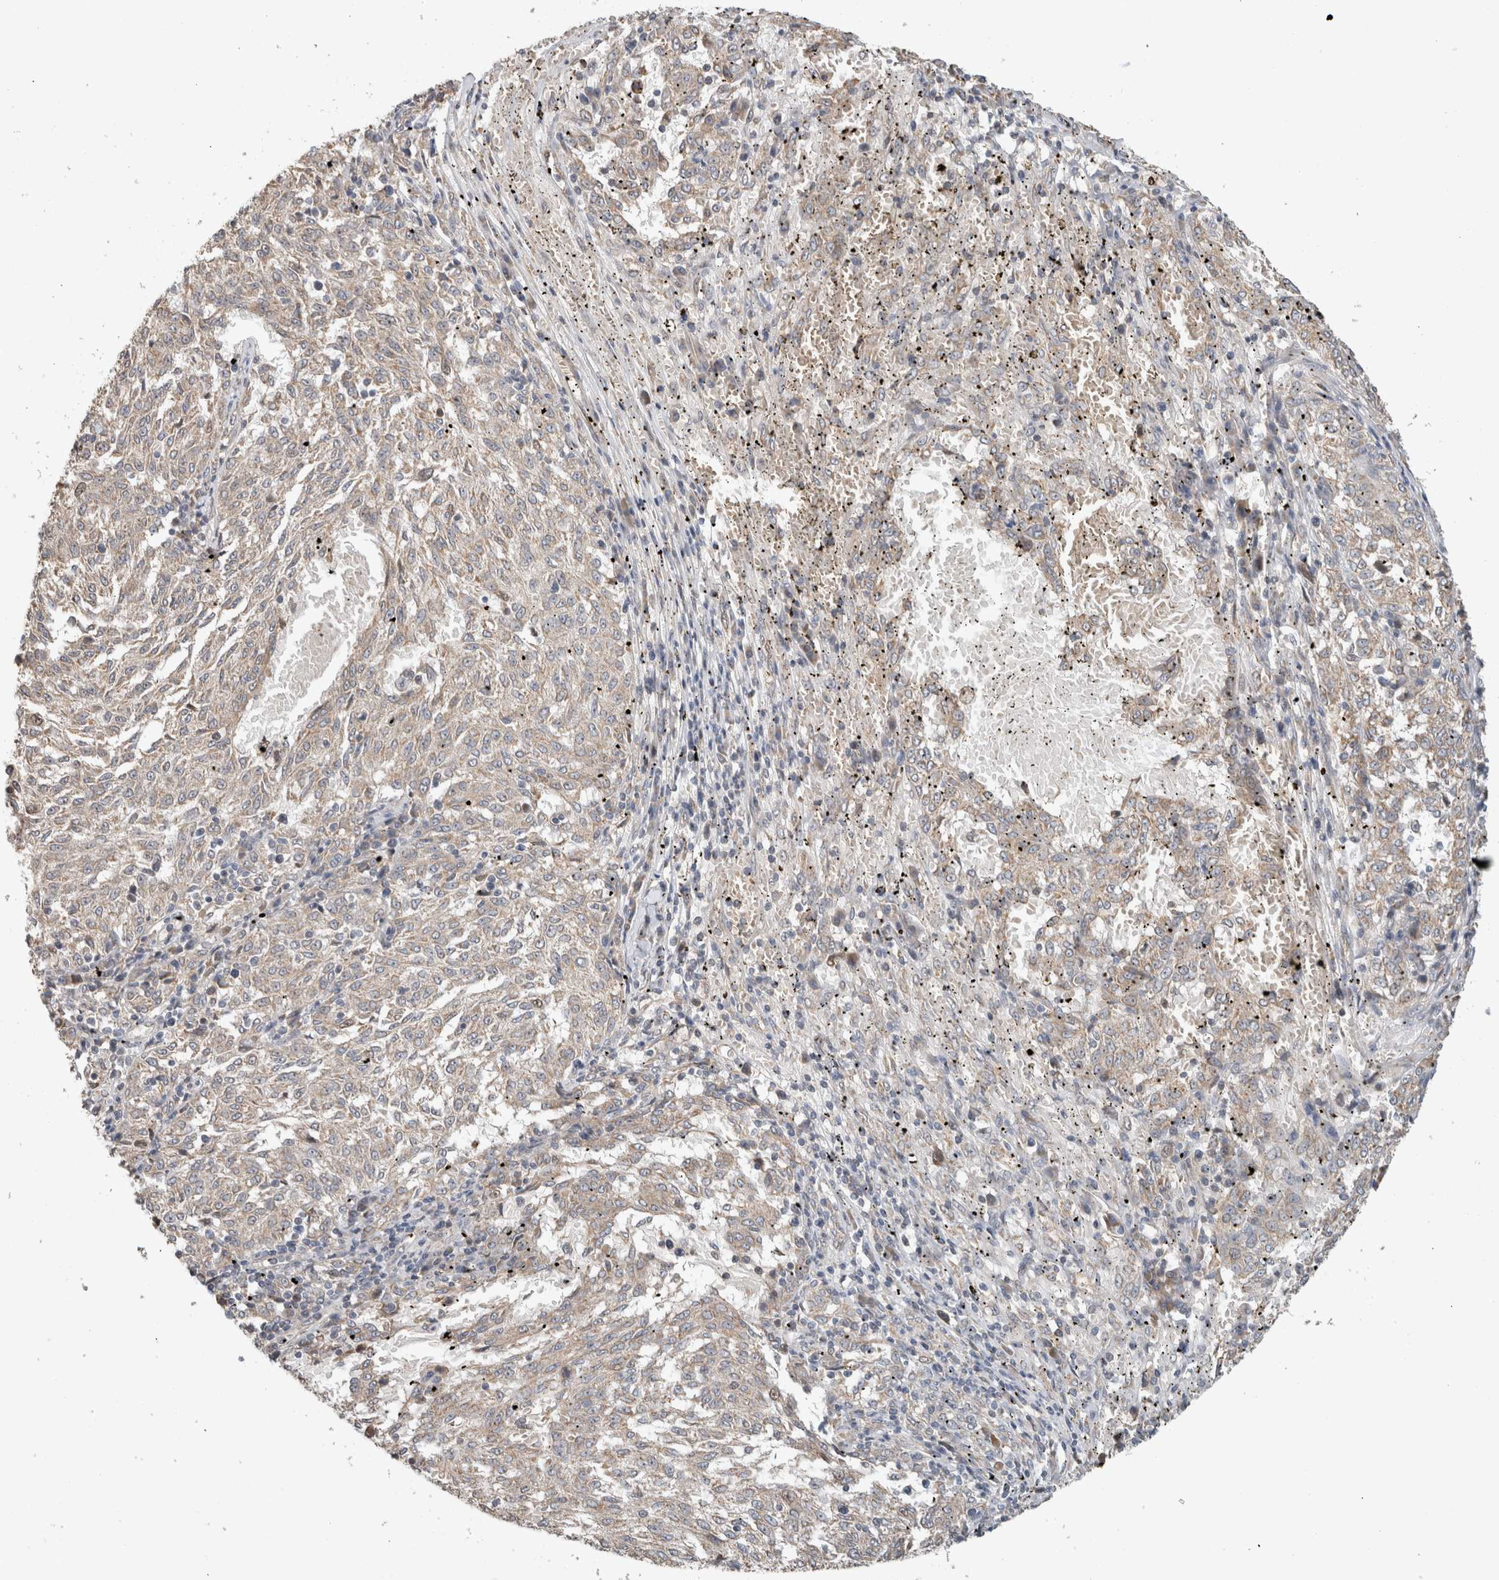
{"staining": {"intensity": "weak", "quantity": "<25%", "location": "cytoplasmic/membranous"}, "tissue": "melanoma", "cell_type": "Tumor cells", "image_type": "cancer", "snomed": [{"axis": "morphology", "description": "Malignant melanoma, NOS"}, {"axis": "topography", "description": "Skin"}], "caption": "DAB (3,3'-diaminobenzidine) immunohistochemical staining of melanoma shows no significant expression in tumor cells.", "gene": "GINS4", "patient": {"sex": "female", "age": 72}}